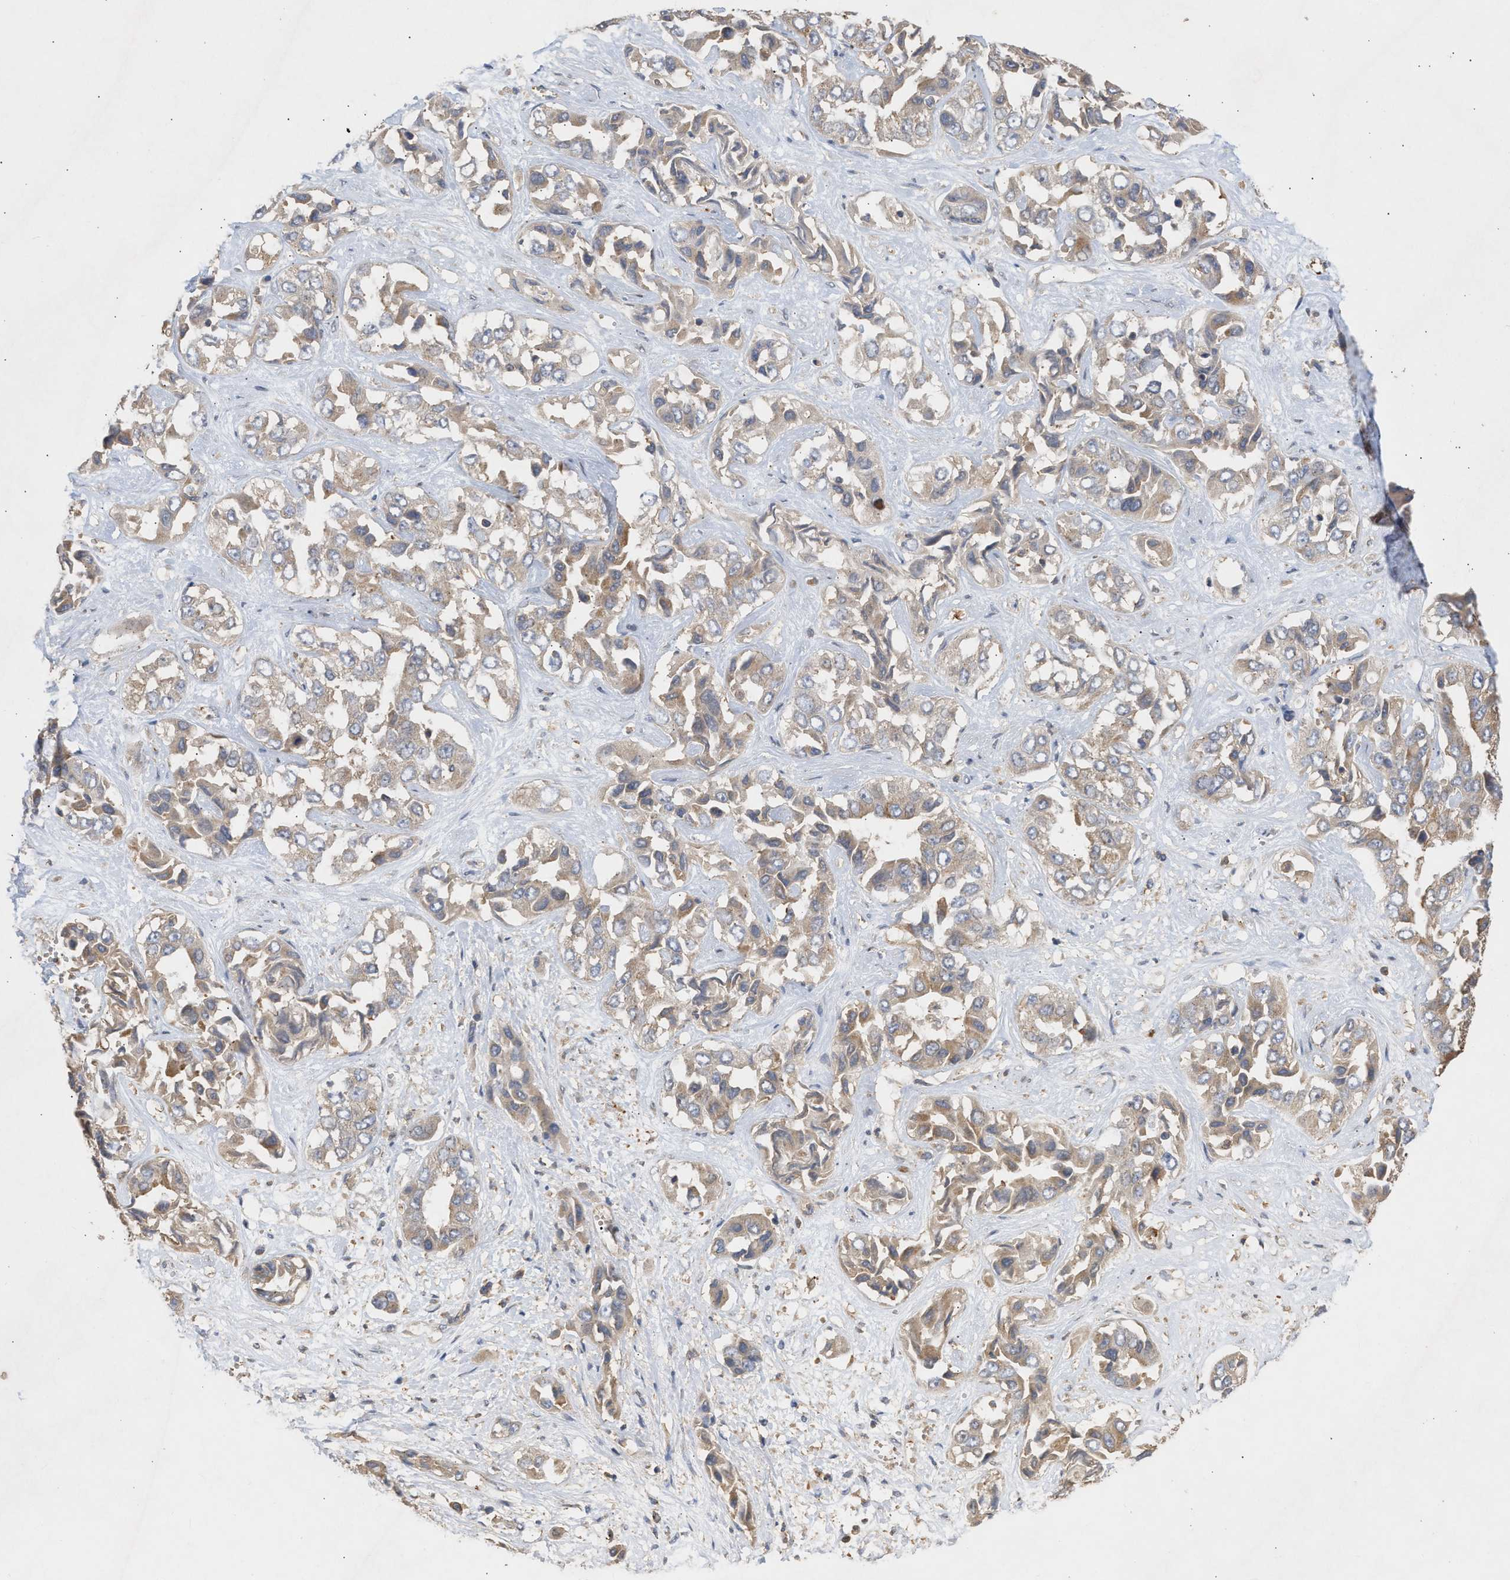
{"staining": {"intensity": "moderate", "quantity": "25%-75%", "location": "cytoplasmic/membranous"}, "tissue": "liver cancer", "cell_type": "Tumor cells", "image_type": "cancer", "snomed": [{"axis": "morphology", "description": "Cholangiocarcinoma"}, {"axis": "topography", "description": "Liver"}], "caption": "Protein analysis of liver cancer tissue reveals moderate cytoplasmic/membranous staining in approximately 25%-75% of tumor cells.", "gene": "FITM1", "patient": {"sex": "female", "age": 52}}